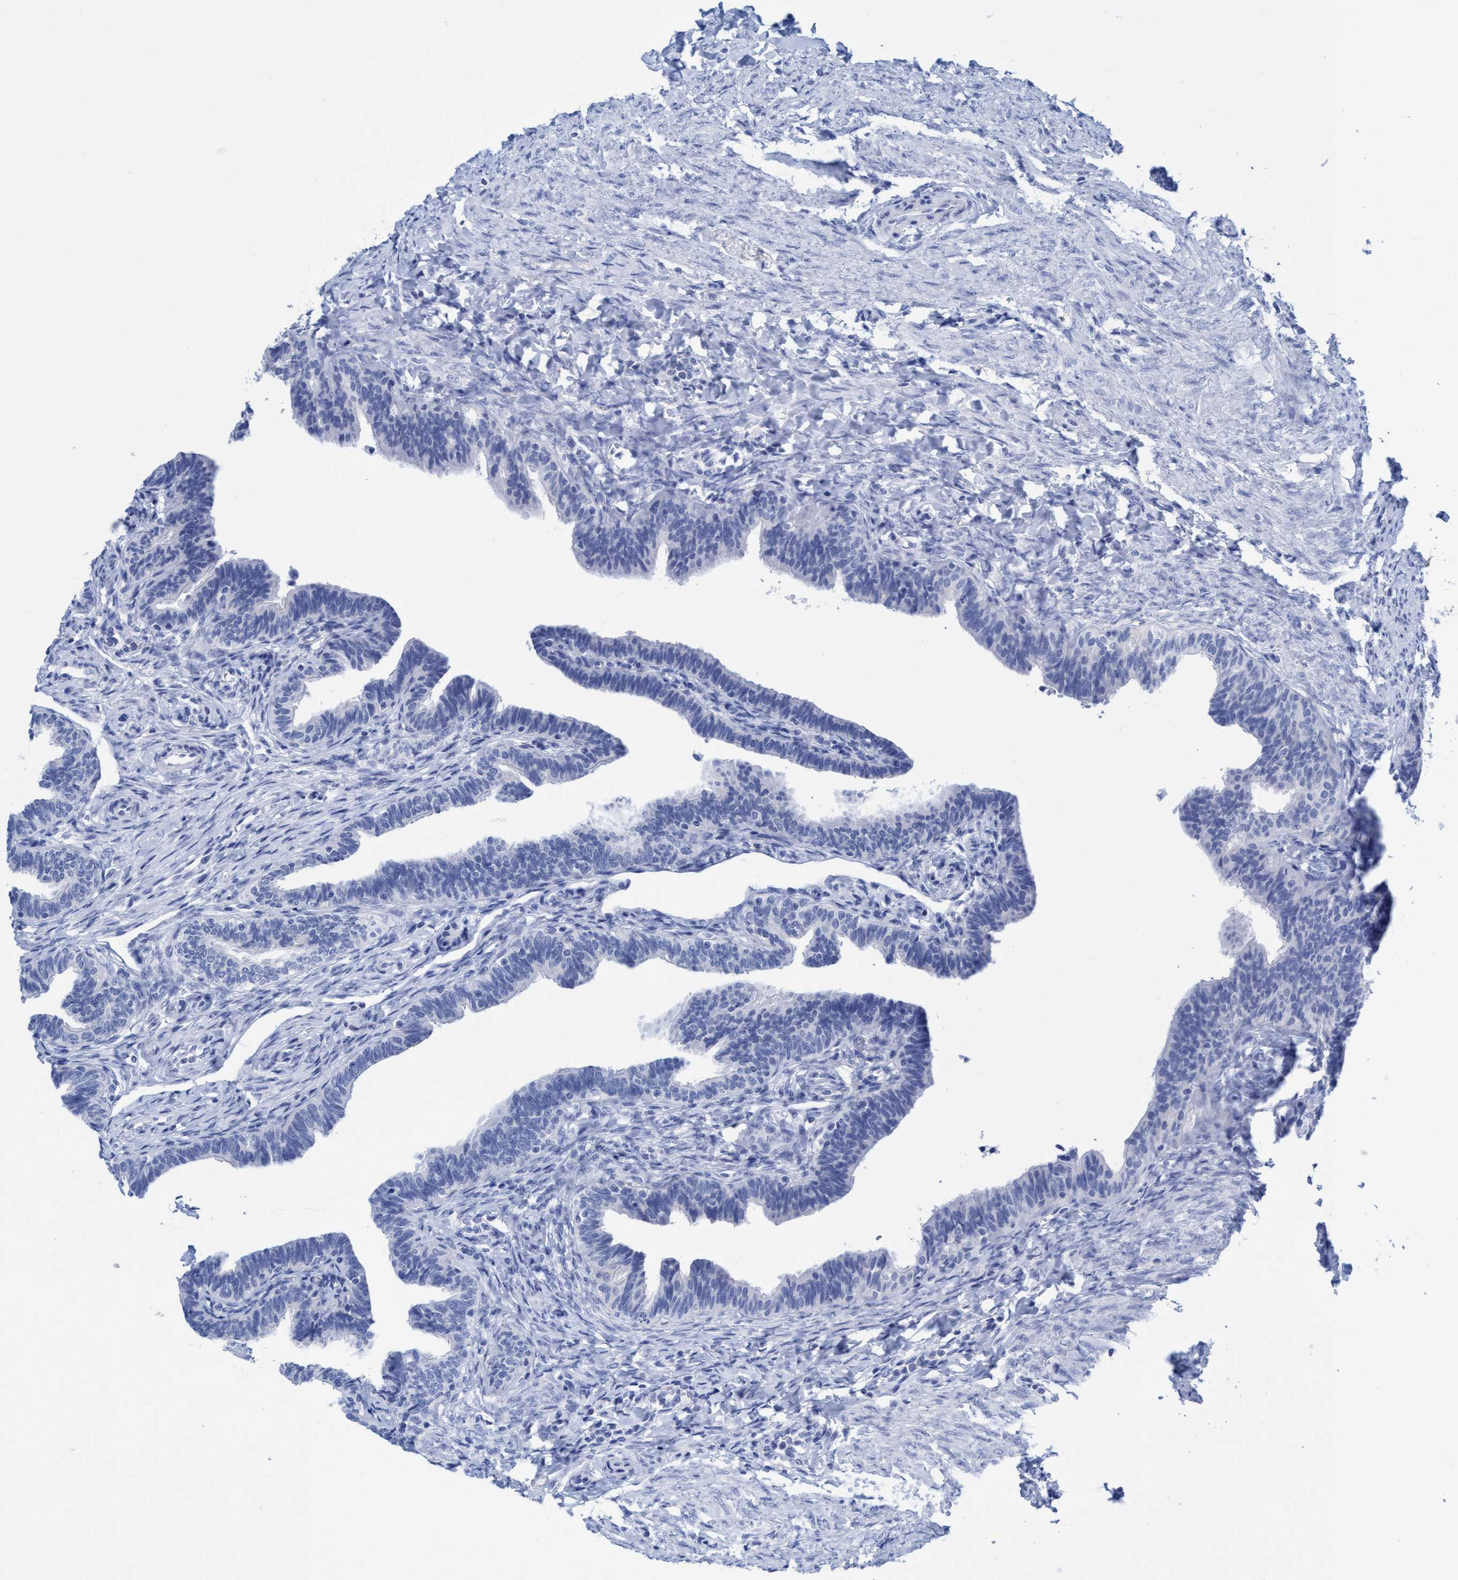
{"staining": {"intensity": "negative", "quantity": "none", "location": "none"}, "tissue": "fallopian tube", "cell_type": "Glandular cells", "image_type": "normal", "snomed": [{"axis": "morphology", "description": "Normal tissue, NOS"}, {"axis": "topography", "description": "Fallopian tube"}, {"axis": "topography", "description": "Ovary"}], "caption": "DAB (3,3'-diaminobenzidine) immunohistochemical staining of benign human fallopian tube exhibits no significant staining in glandular cells. (Brightfield microscopy of DAB IHC at high magnification).", "gene": "PLPPR1", "patient": {"sex": "female", "age": 23}}